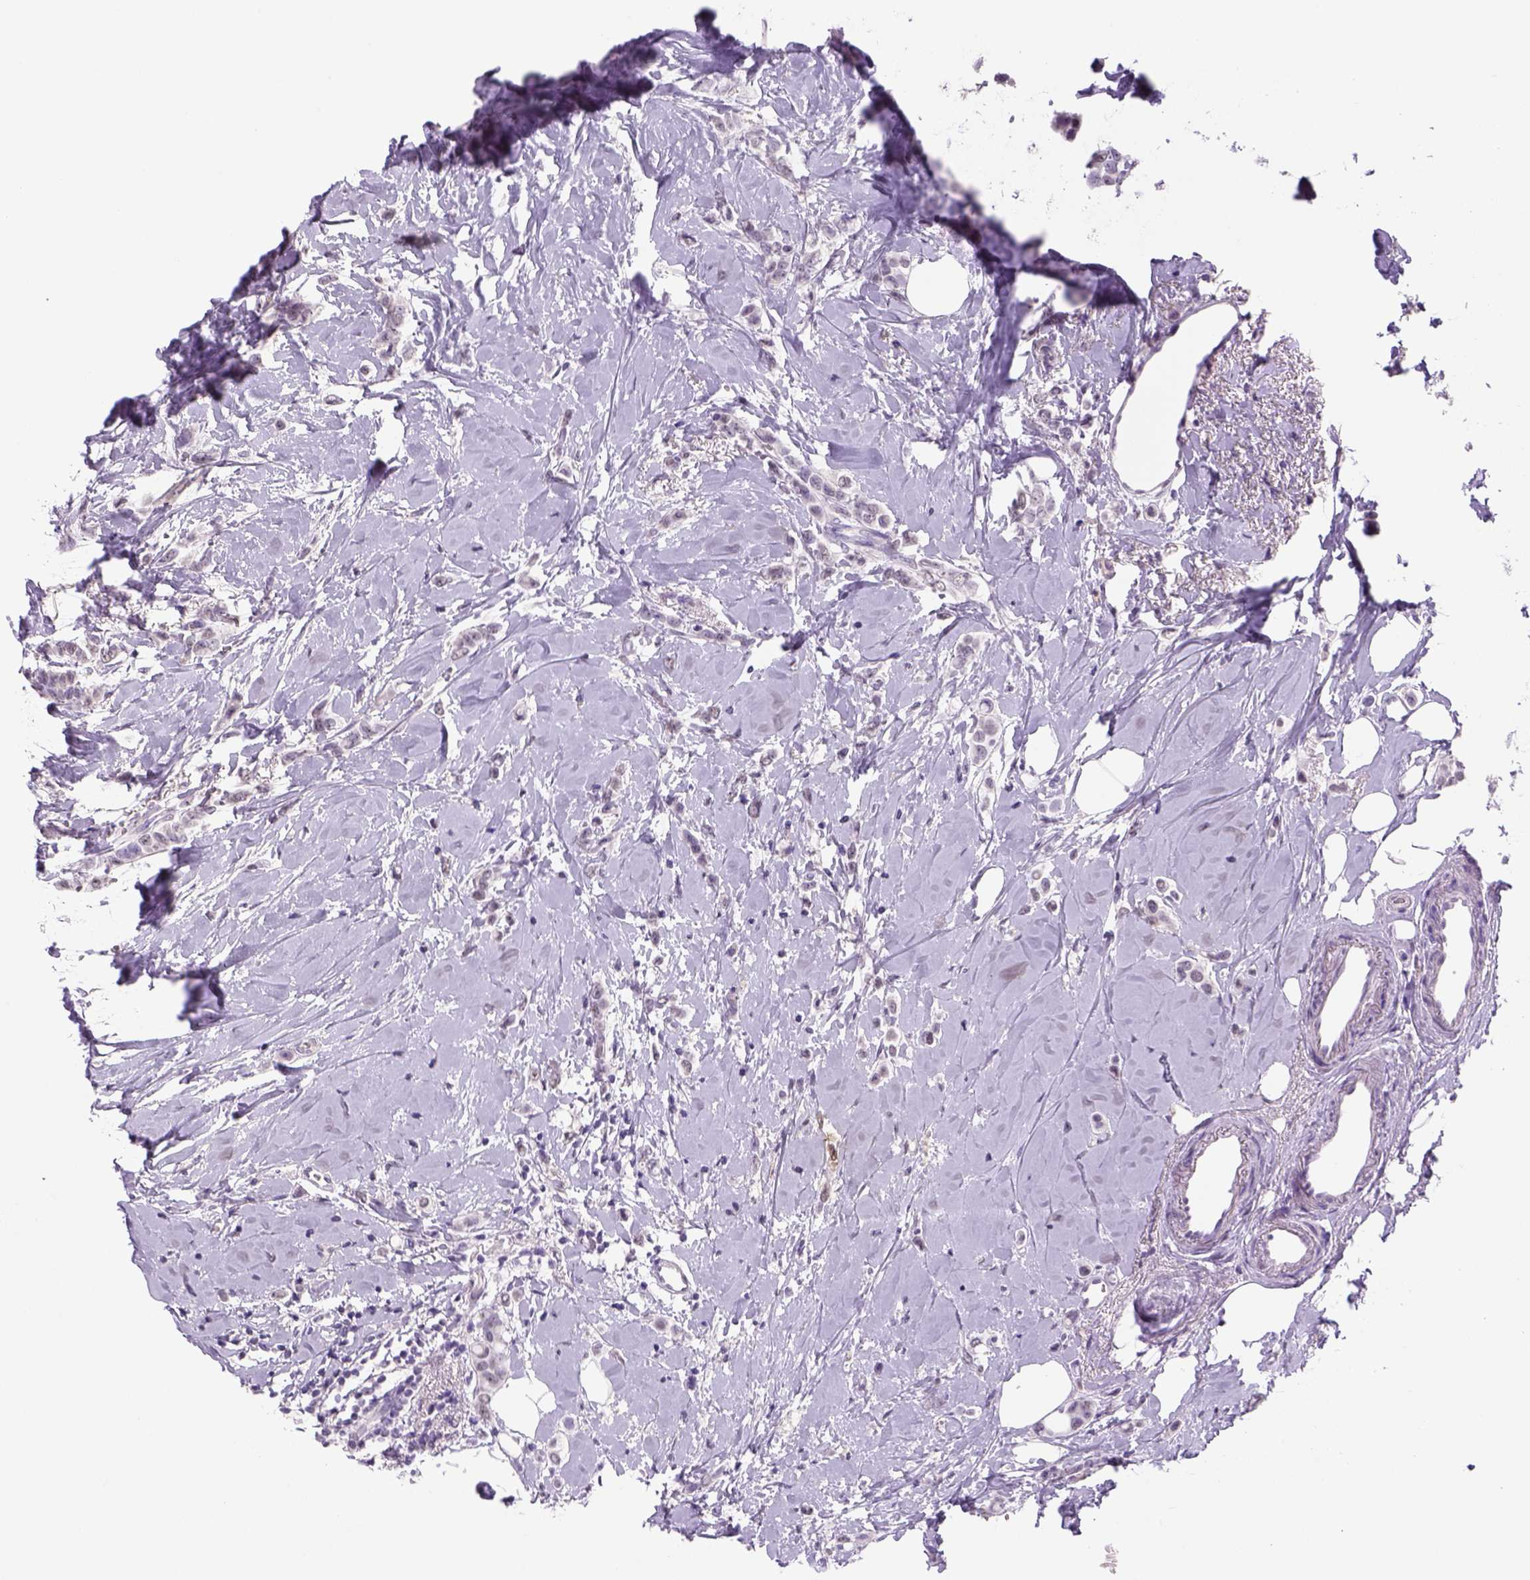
{"staining": {"intensity": "negative", "quantity": "none", "location": "none"}, "tissue": "breast cancer", "cell_type": "Tumor cells", "image_type": "cancer", "snomed": [{"axis": "morphology", "description": "Lobular carcinoma"}, {"axis": "topography", "description": "Breast"}], "caption": "Protein analysis of lobular carcinoma (breast) displays no significant expression in tumor cells.", "gene": "DBH", "patient": {"sex": "female", "age": 66}}